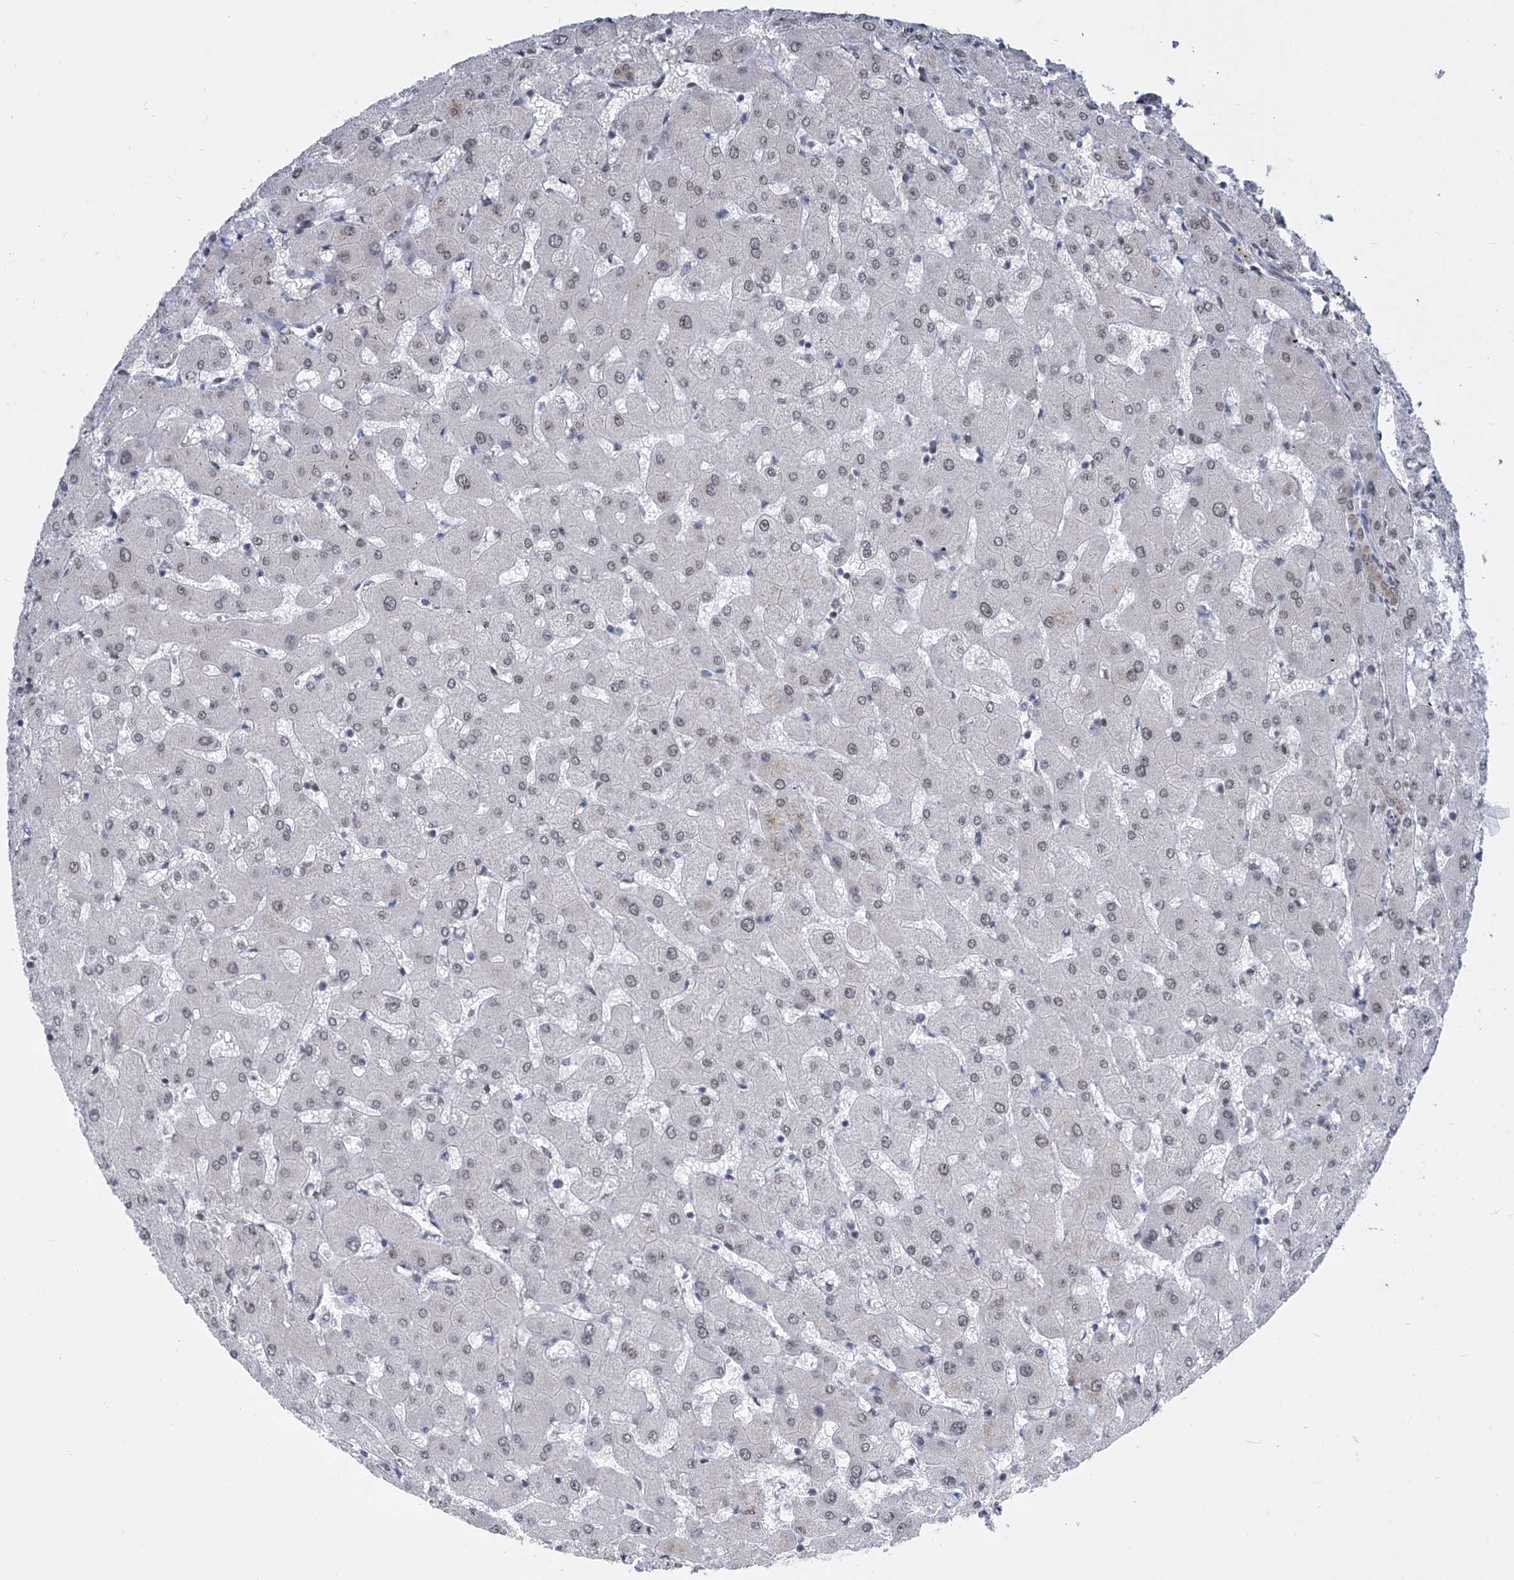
{"staining": {"intensity": "weak", "quantity": "25%-75%", "location": "cytoplasmic/membranous"}, "tissue": "liver", "cell_type": "Cholangiocytes", "image_type": "normal", "snomed": [{"axis": "morphology", "description": "Normal tissue, NOS"}, {"axis": "topography", "description": "Liver"}], "caption": "This photomicrograph reveals benign liver stained with immunohistochemistry to label a protein in brown. The cytoplasmic/membranous of cholangiocytes show weak positivity for the protein. Nuclei are counter-stained blue.", "gene": "CETN1", "patient": {"sex": "female", "age": 63}}